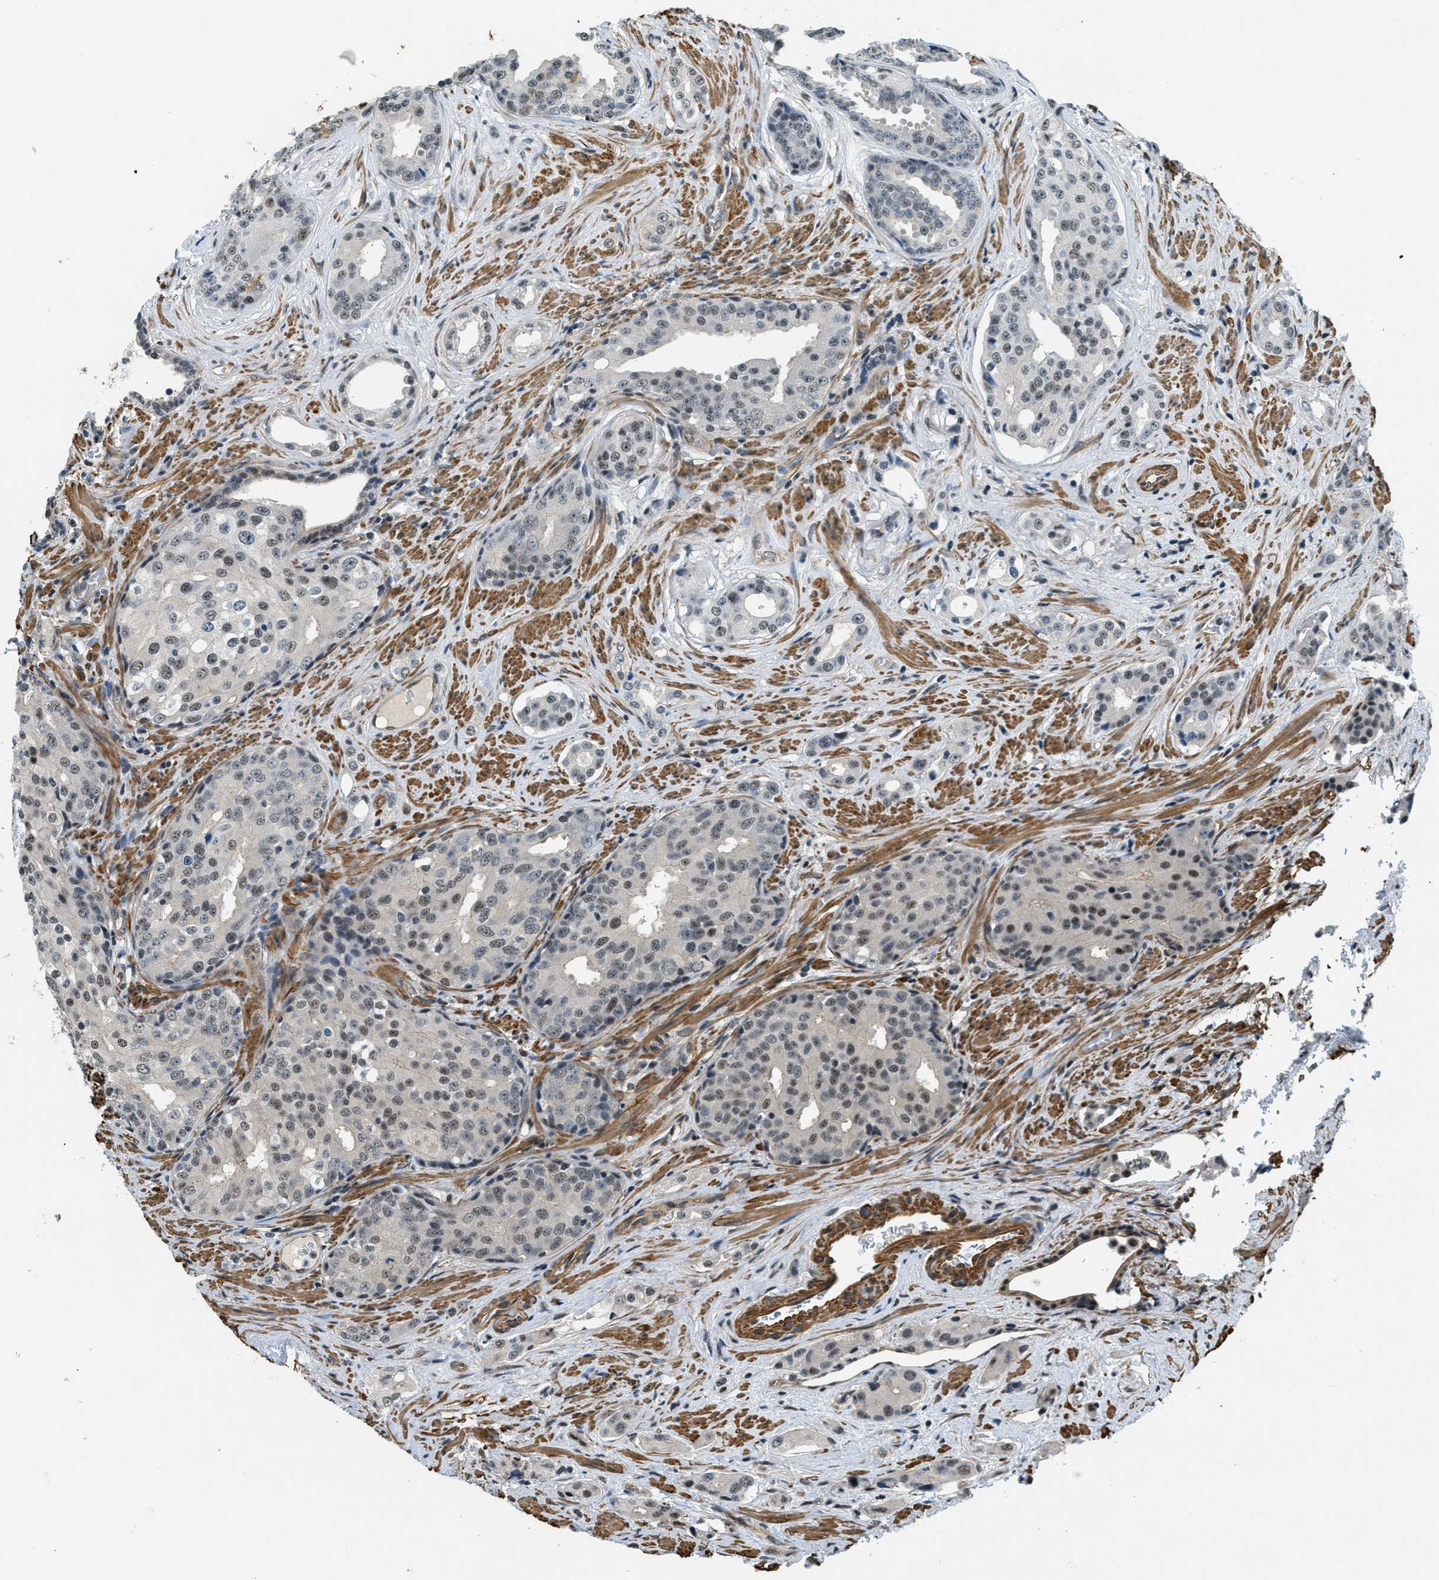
{"staining": {"intensity": "moderate", "quantity": "25%-75%", "location": "nuclear"}, "tissue": "prostate cancer", "cell_type": "Tumor cells", "image_type": "cancer", "snomed": [{"axis": "morphology", "description": "Adenocarcinoma, High grade"}, {"axis": "topography", "description": "Prostate"}], "caption": "High-power microscopy captured an immunohistochemistry image of prostate cancer (adenocarcinoma (high-grade)), revealing moderate nuclear expression in about 25%-75% of tumor cells.", "gene": "CFAP36", "patient": {"sex": "male", "age": 71}}